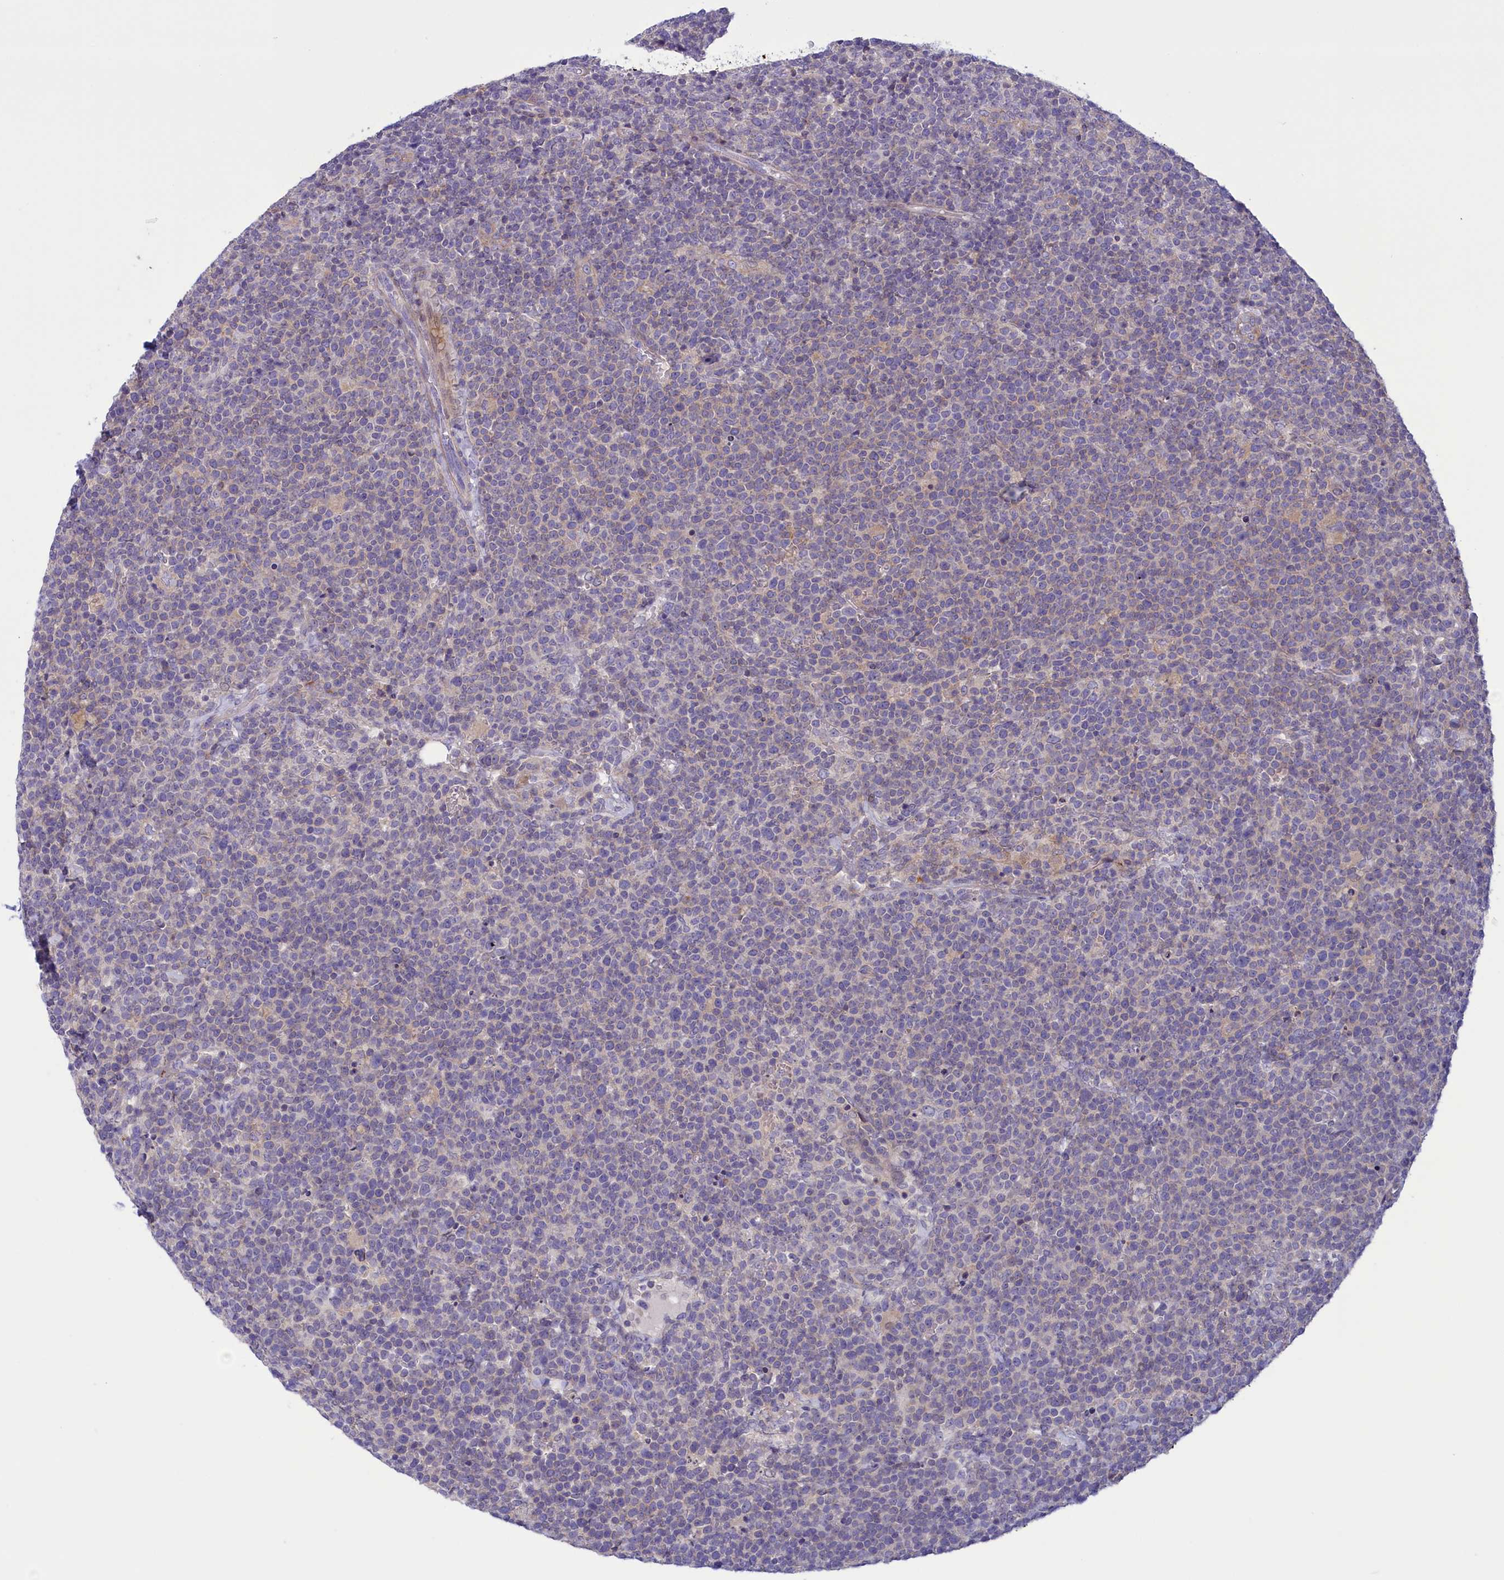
{"staining": {"intensity": "negative", "quantity": "none", "location": "none"}, "tissue": "lymphoma", "cell_type": "Tumor cells", "image_type": "cancer", "snomed": [{"axis": "morphology", "description": "Malignant lymphoma, non-Hodgkin's type, High grade"}, {"axis": "topography", "description": "Lymph node"}], "caption": "DAB (3,3'-diaminobenzidine) immunohistochemical staining of human lymphoma shows no significant staining in tumor cells.", "gene": "CORO2A", "patient": {"sex": "male", "age": 61}}